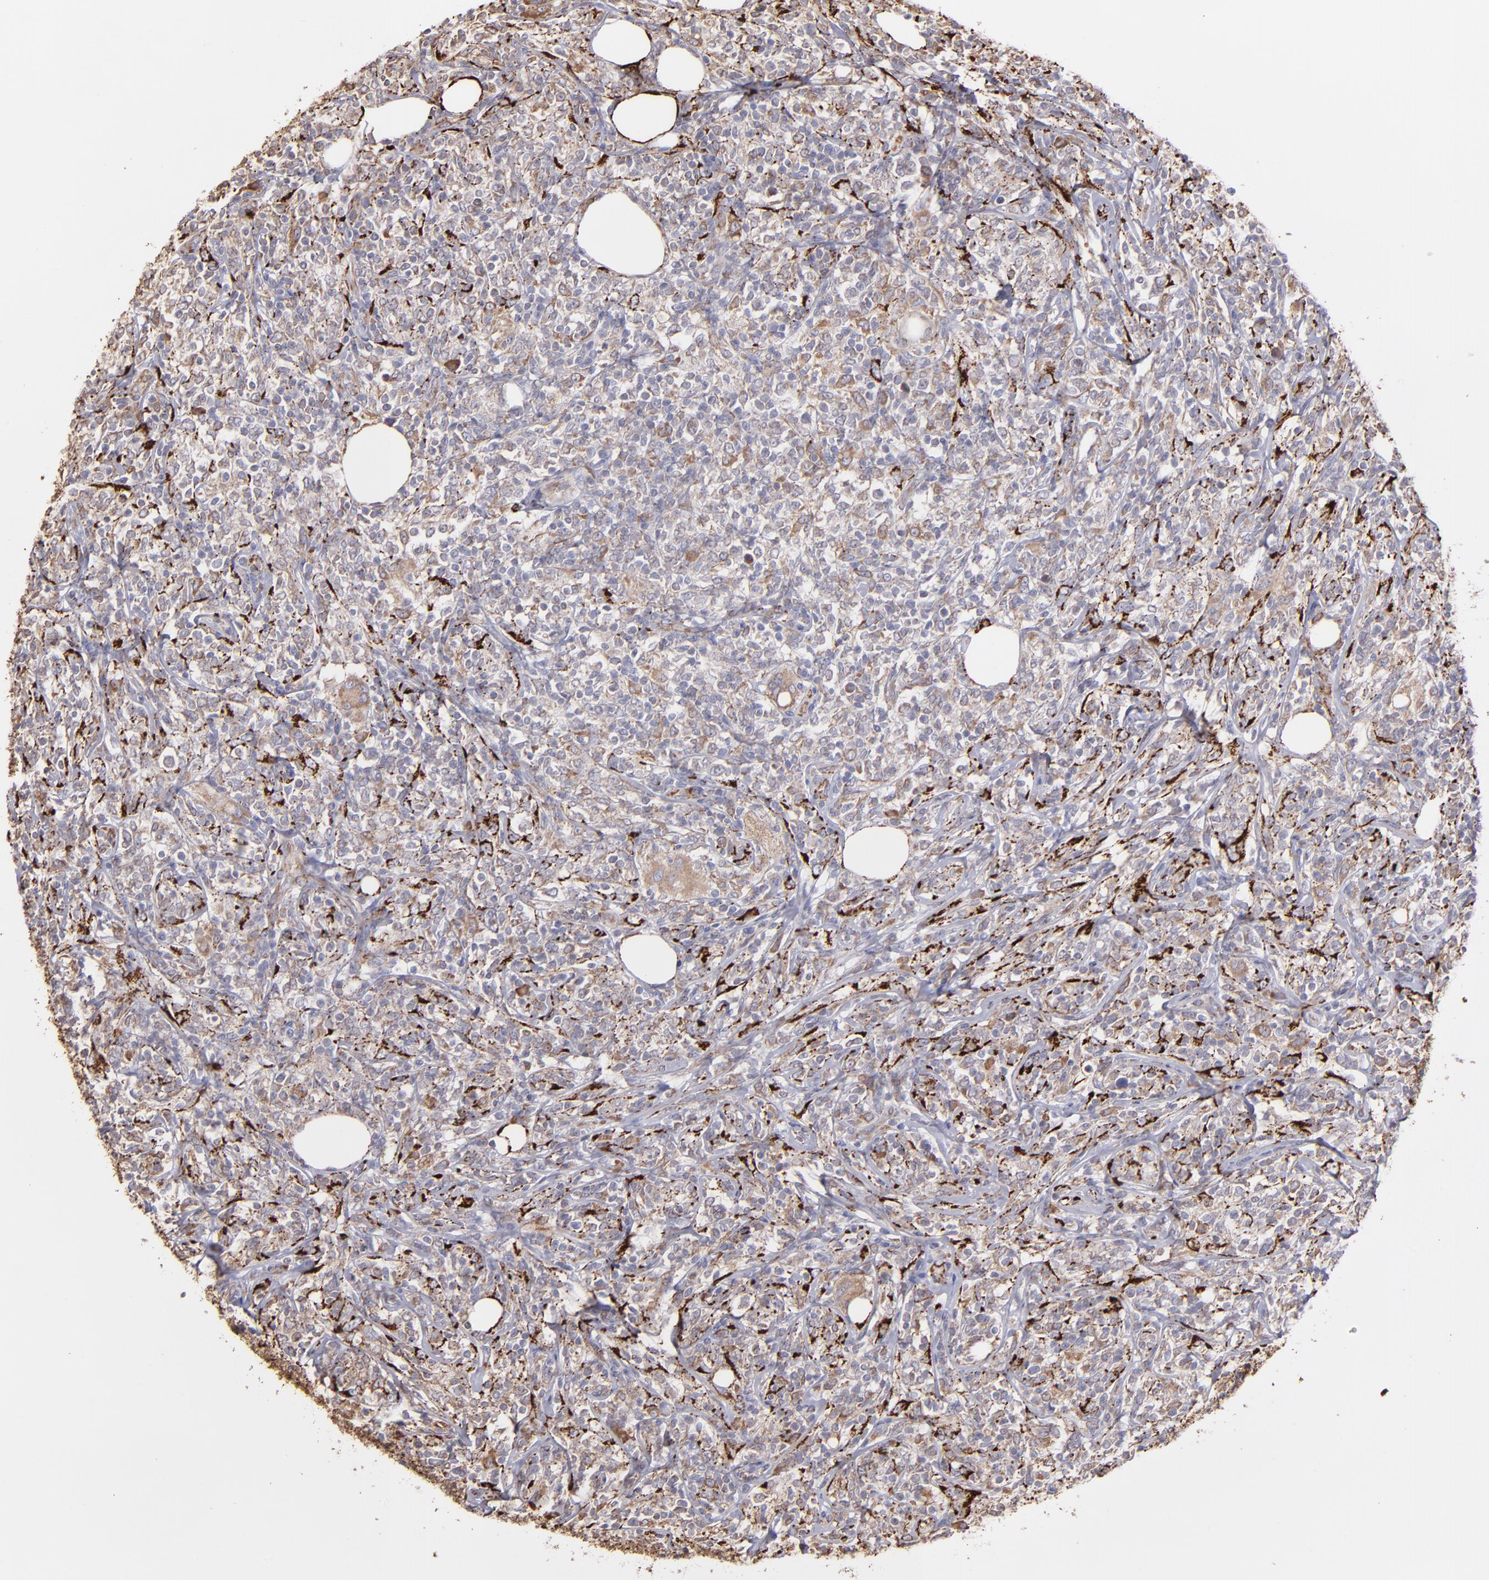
{"staining": {"intensity": "moderate", "quantity": "<25%", "location": "cytoplasmic/membranous"}, "tissue": "lymphoma", "cell_type": "Tumor cells", "image_type": "cancer", "snomed": [{"axis": "morphology", "description": "Malignant lymphoma, non-Hodgkin's type, High grade"}, {"axis": "topography", "description": "Lymph node"}], "caption": "High-magnification brightfield microscopy of malignant lymphoma, non-Hodgkin's type (high-grade) stained with DAB (3,3'-diaminobenzidine) (brown) and counterstained with hematoxylin (blue). tumor cells exhibit moderate cytoplasmic/membranous staining is identified in approximately<25% of cells. Ihc stains the protein in brown and the nuclei are stained blue.", "gene": "MAOB", "patient": {"sex": "female", "age": 84}}